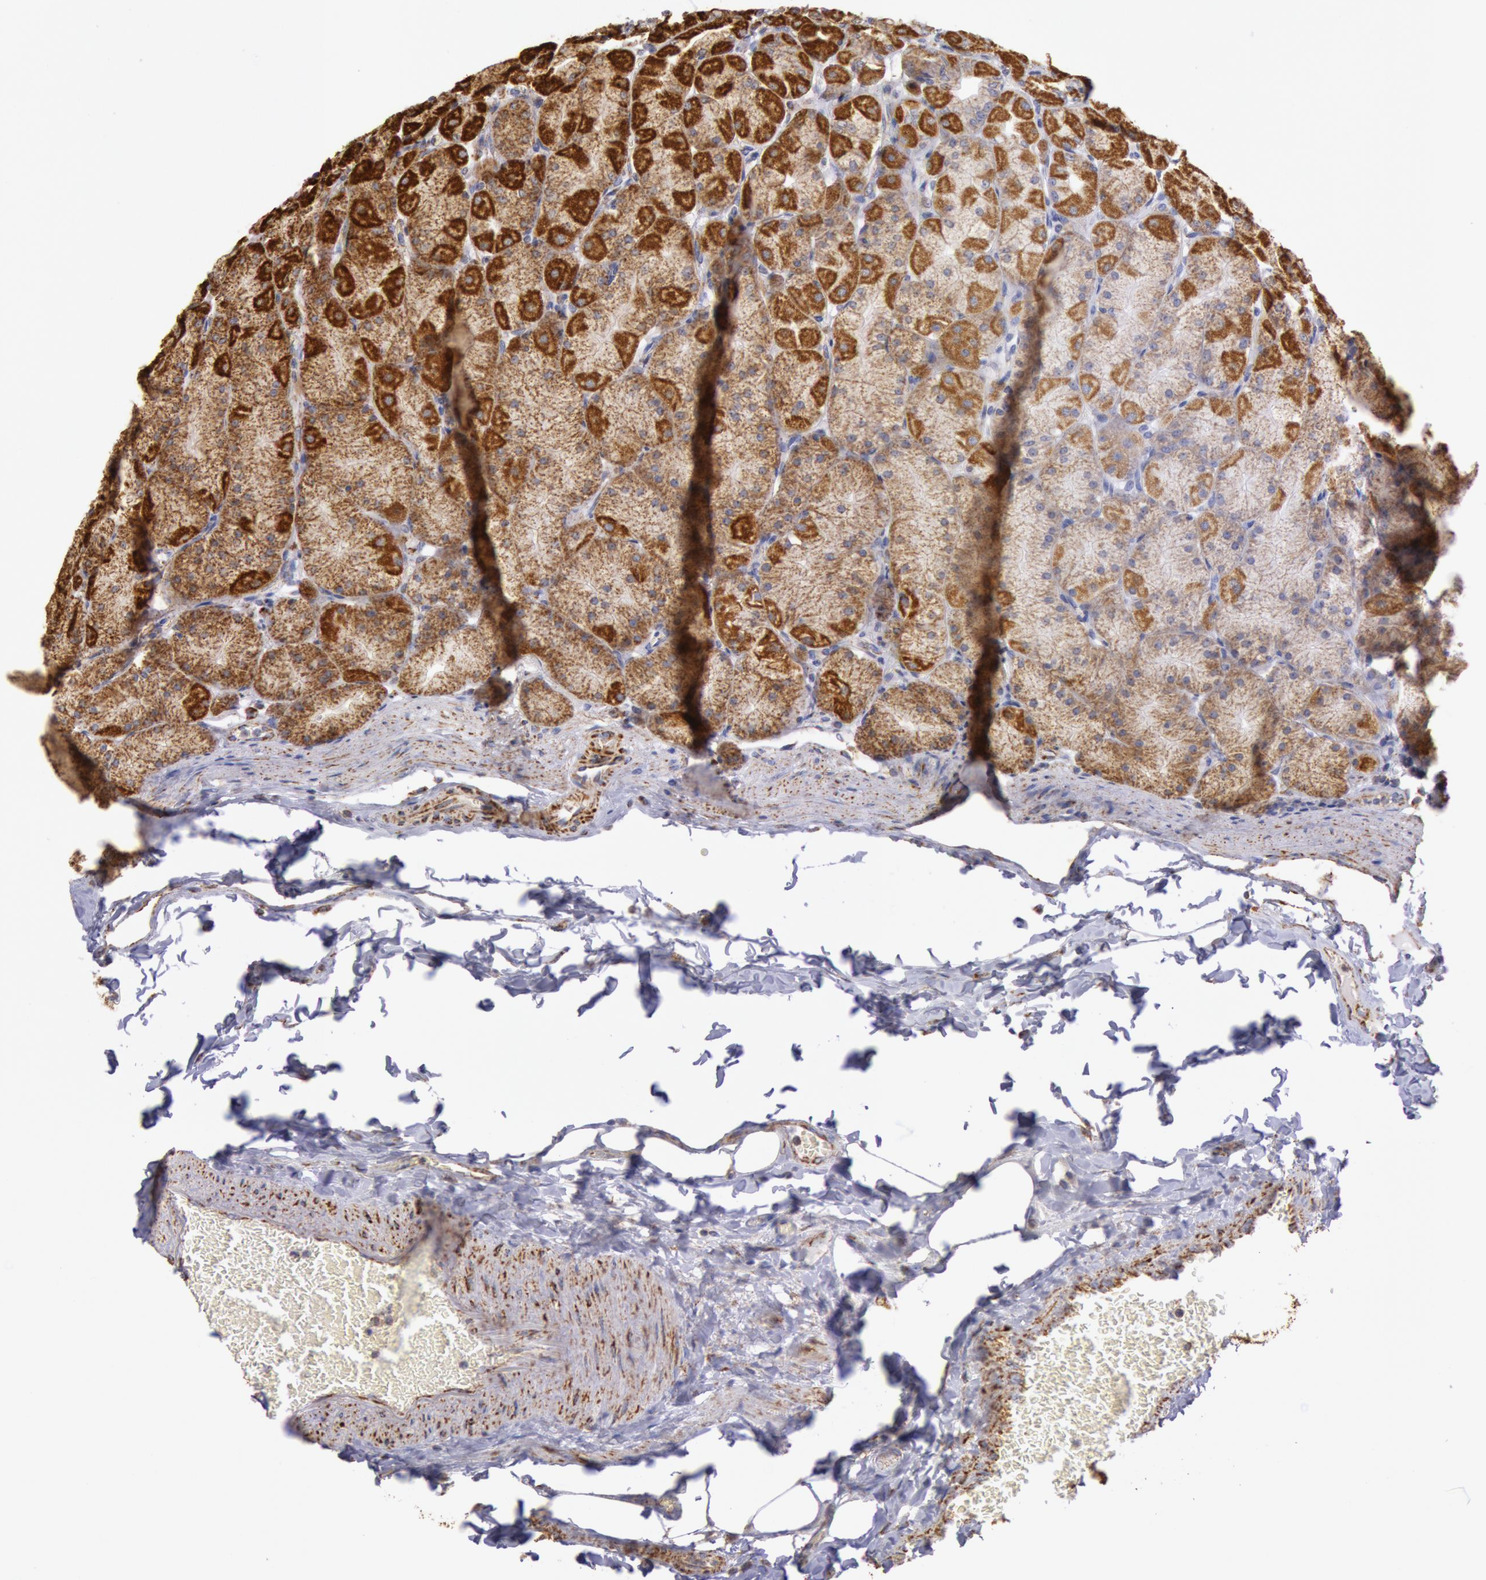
{"staining": {"intensity": "strong", "quantity": ">75%", "location": "cytoplasmic/membranous"}, "tissue": "stomach", "cell_type": "Glandular cells", "image_type": "normal", "snomed": [{"axis": "morphology", "description": "Normal tissue, NOS"}, {"axis": "topography", "description": "Stomach, upper"}], "caption": "Strong cytoplasmic/membranous positivity is seen in about >75% of glandular cells in benign stomach.", "gene": "CYC1", "patient": {"sex": "female", "age": 56}}